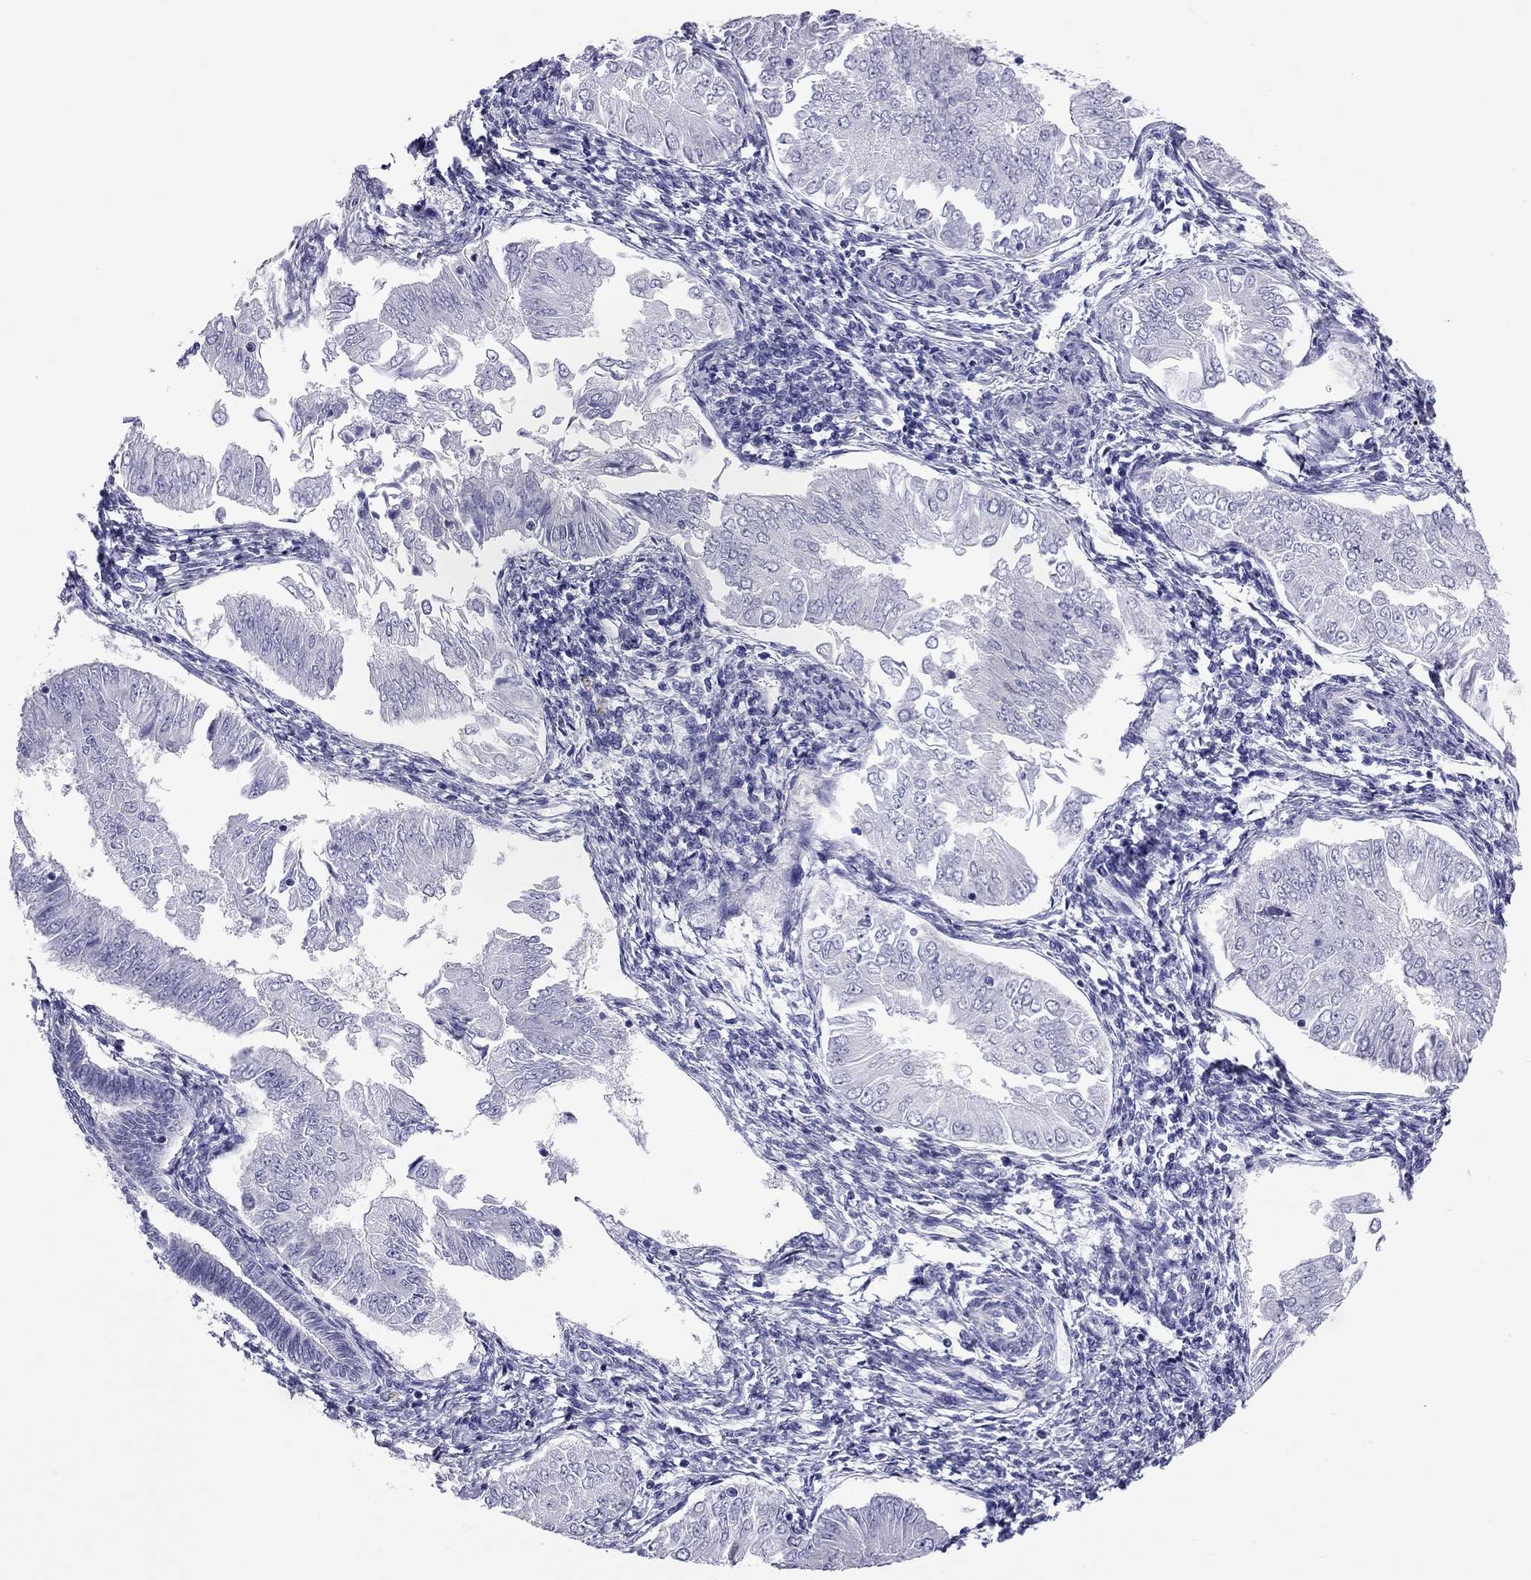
{"staining": {"intensity": "negative", "quantity": "none", "location": "none"}, "tissue": "endometrial cancer", "cell_type": "Tumor cells", "image_type": "cancer", "snomed": [{"axis": "morphology", "description": "Adenocarcinoma, NOS"}, {"axis": "topography", "description": "Endometrium"}], "caption": "Tumor cells are negative for protein expression in human endometrial adenocarcinoma.", "gene": "FSCN3", "patient": {"sex": "female", "age": 53}}